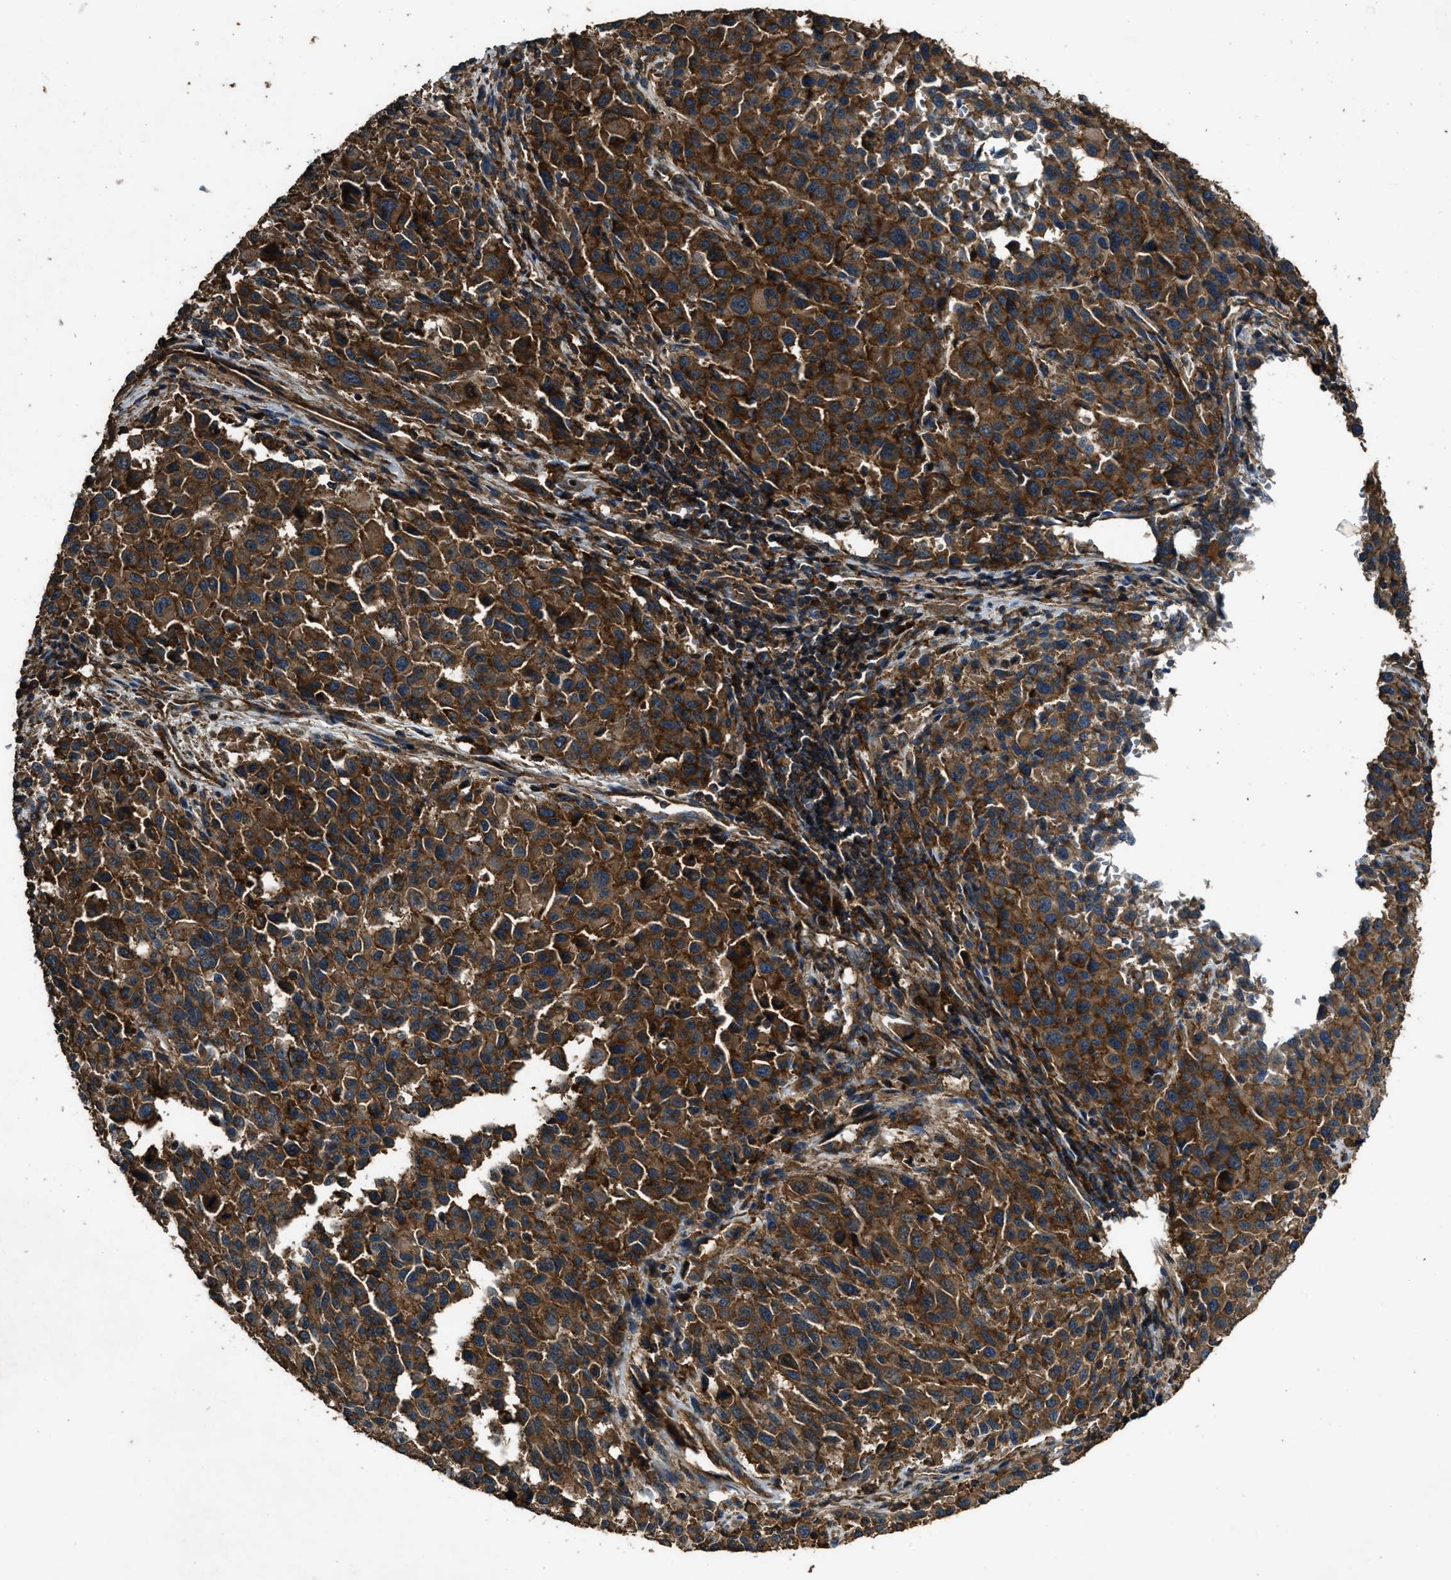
{"staining": {"intensity": "strong", "quantity": ">75%", "location": "cytoplasmic/membranous"}, "tissue": "melanoma", "cell_type": "Tumor cells", "image_type": "cancer", "snomed": [{"axis": "morphology", "description": "Malignant melanoma, Metastatic site"}, {"axis": "topography", "description": "Lymph node"}], "caption": "IHC photomicrograph of neoplastic tissue: human malignant melanoma (metastatic site) stained using immunohistochemistry (IHC) displays high levels of strong protein expression localized specifically in the cytoplasmic/membranous of tumor cells, appearing as a cytoplasmic/membranous brown color.", "gene": "MAP3K8", "patient": {"sex": "male", "age": 61}}